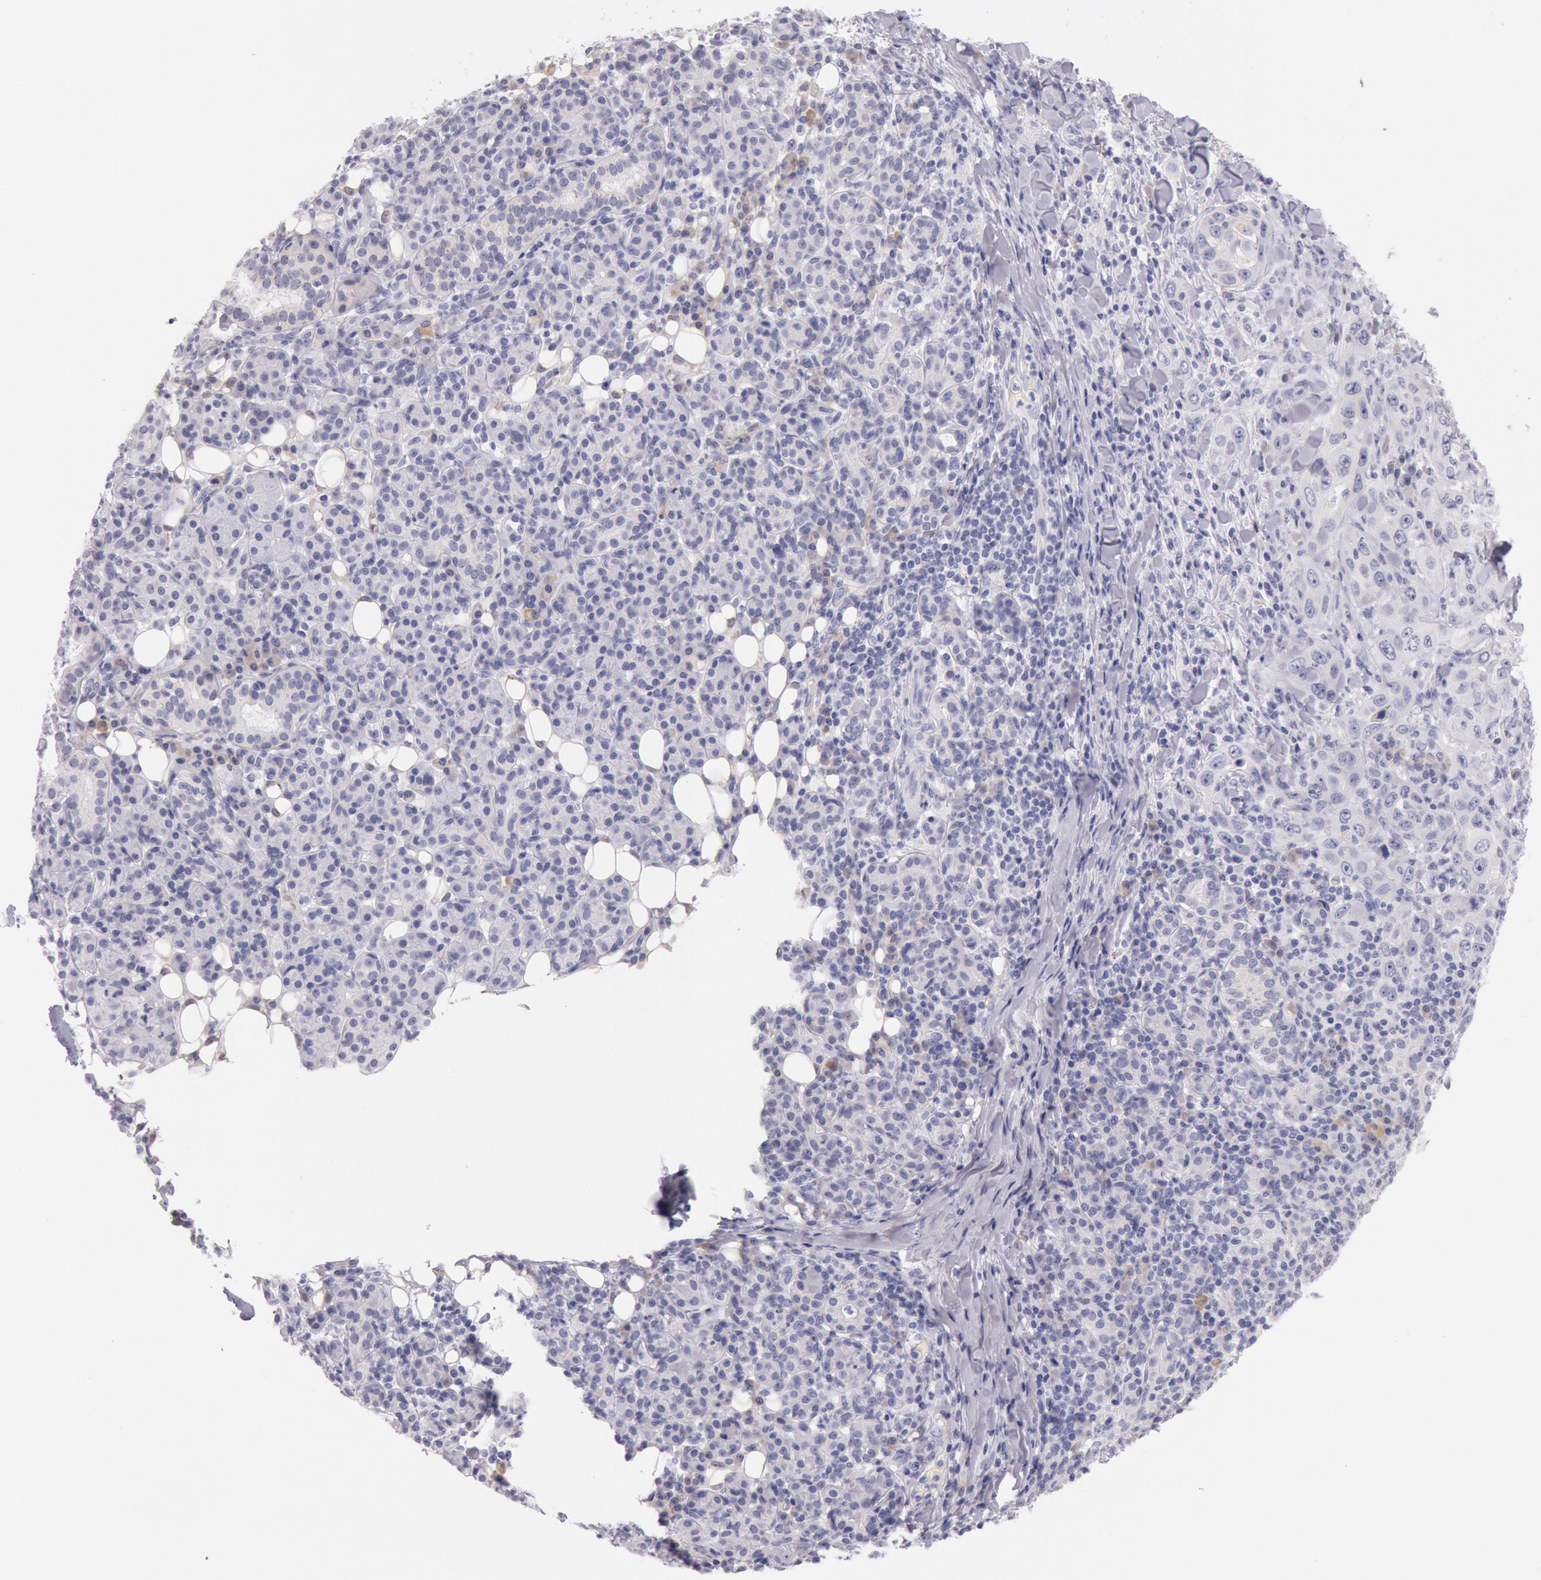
{"staining": {"intensity": "weak", "quantity": "<25%", "location": "cytoplasmic/membranous"}, "tissue": "skin cancer", "cell_type": "Tumor cells", "image_type": "cancer", "snomed": [{"axis": "morphology", "description": "Squamous cell carcinoma, NOS"}, {"axis": "topography", "description": "Skin"}], "caption": "Immunohistochemical staining of skin squamous cell carcinoma shows no significant staining in tumor cells.", "gene": "EGFR", "patient": {"sex": "male", "age": 84}}